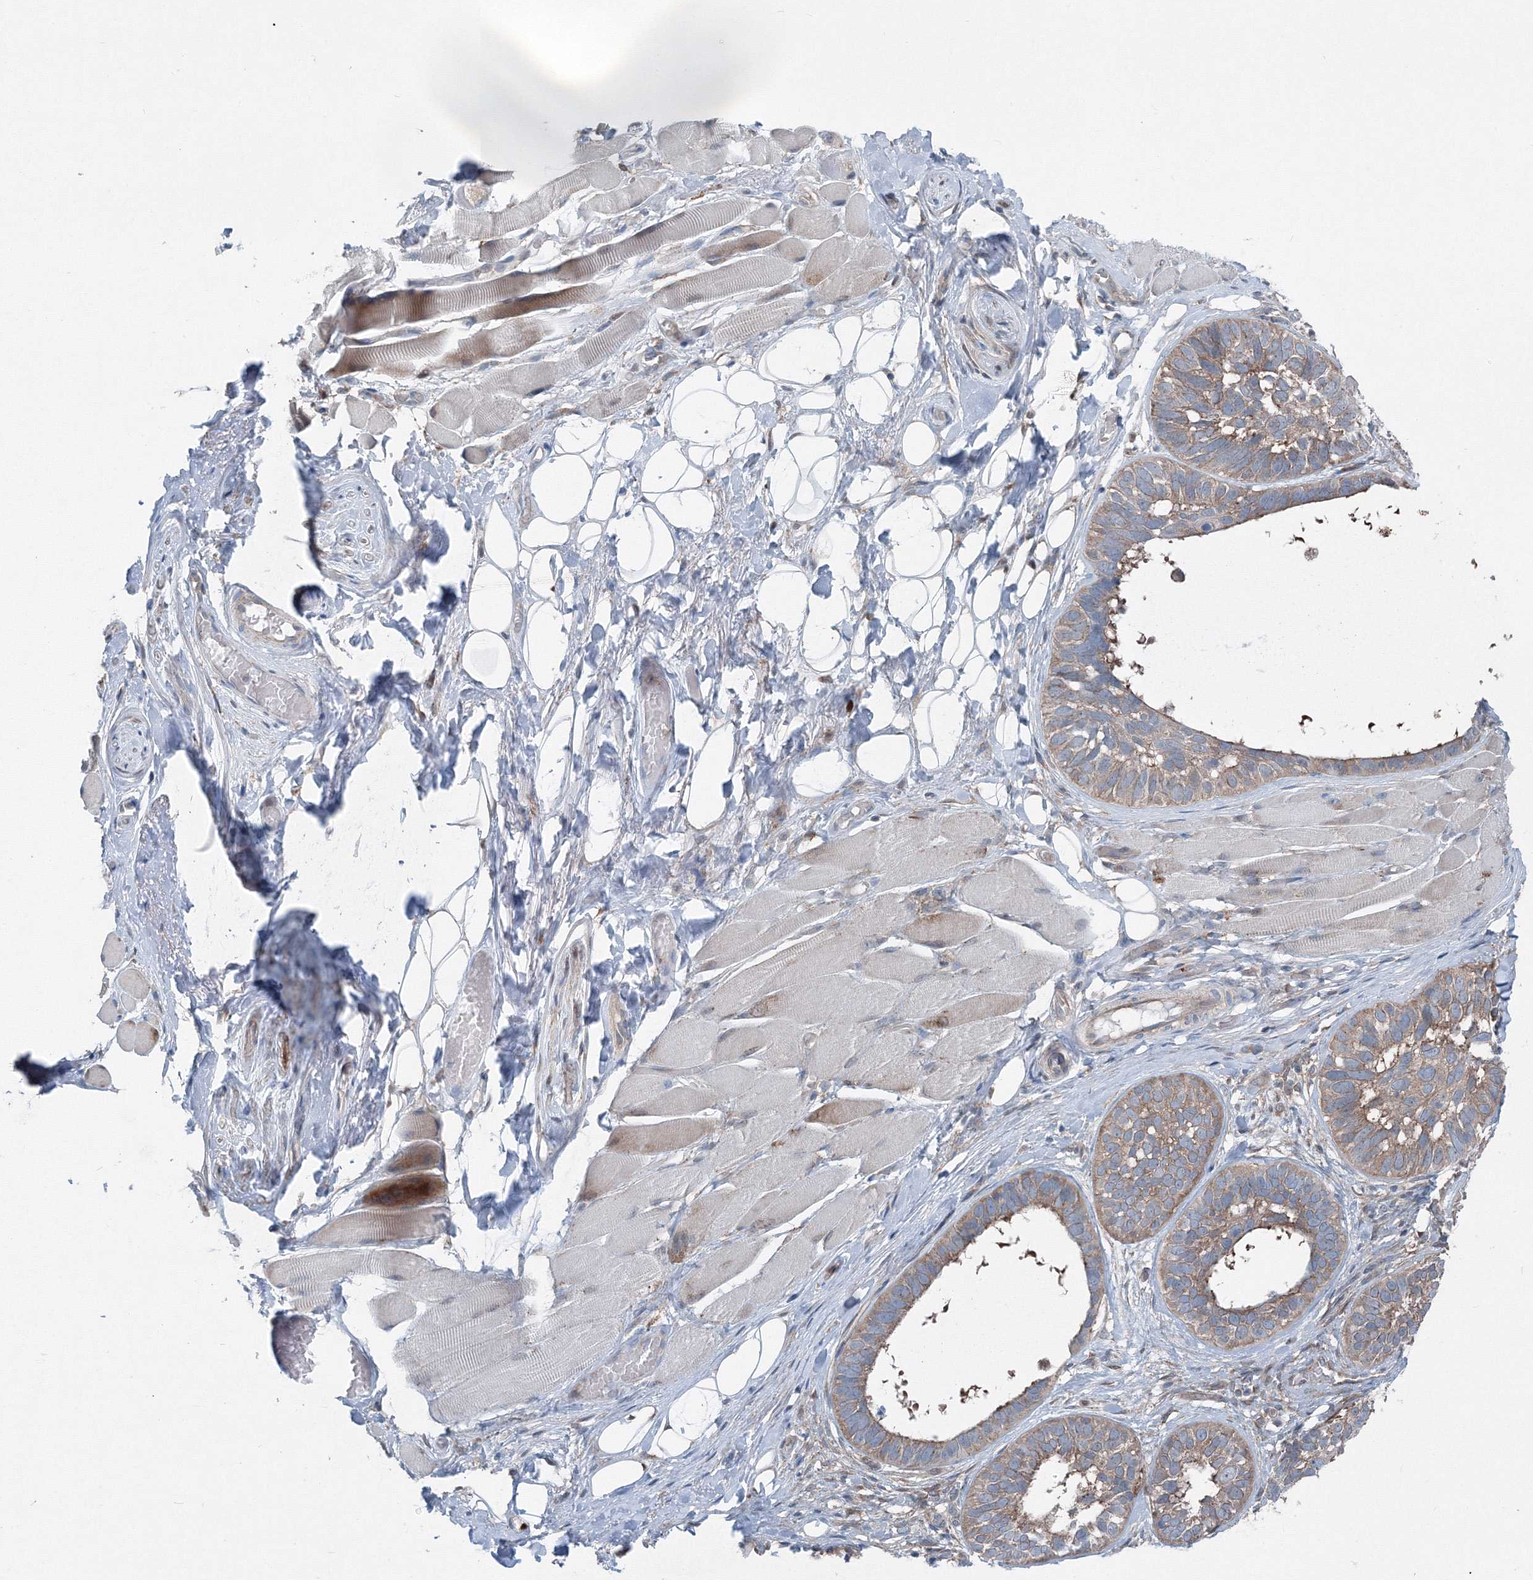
{"staining": {"intensity": "weak", "quantity": ">75%", "location": "cytoplasmic/membranous"}, "tissue": "skin cancer", "cell_type": "Tumor cells", "image_type": "cancer", "snomed": [{"axis": "morphology", "description": "Basal cell carcinoma"}, {"axis": "topography", "description": "Skin"}], "caption": "This is an image of IHC staining of skin cancer (basal cell carcinoma), which shows weak expression in the cytoplasmic/membranous of tumor cells.", "gene": "TPRKB", "patient": {"sex": "male", "age": 62}}